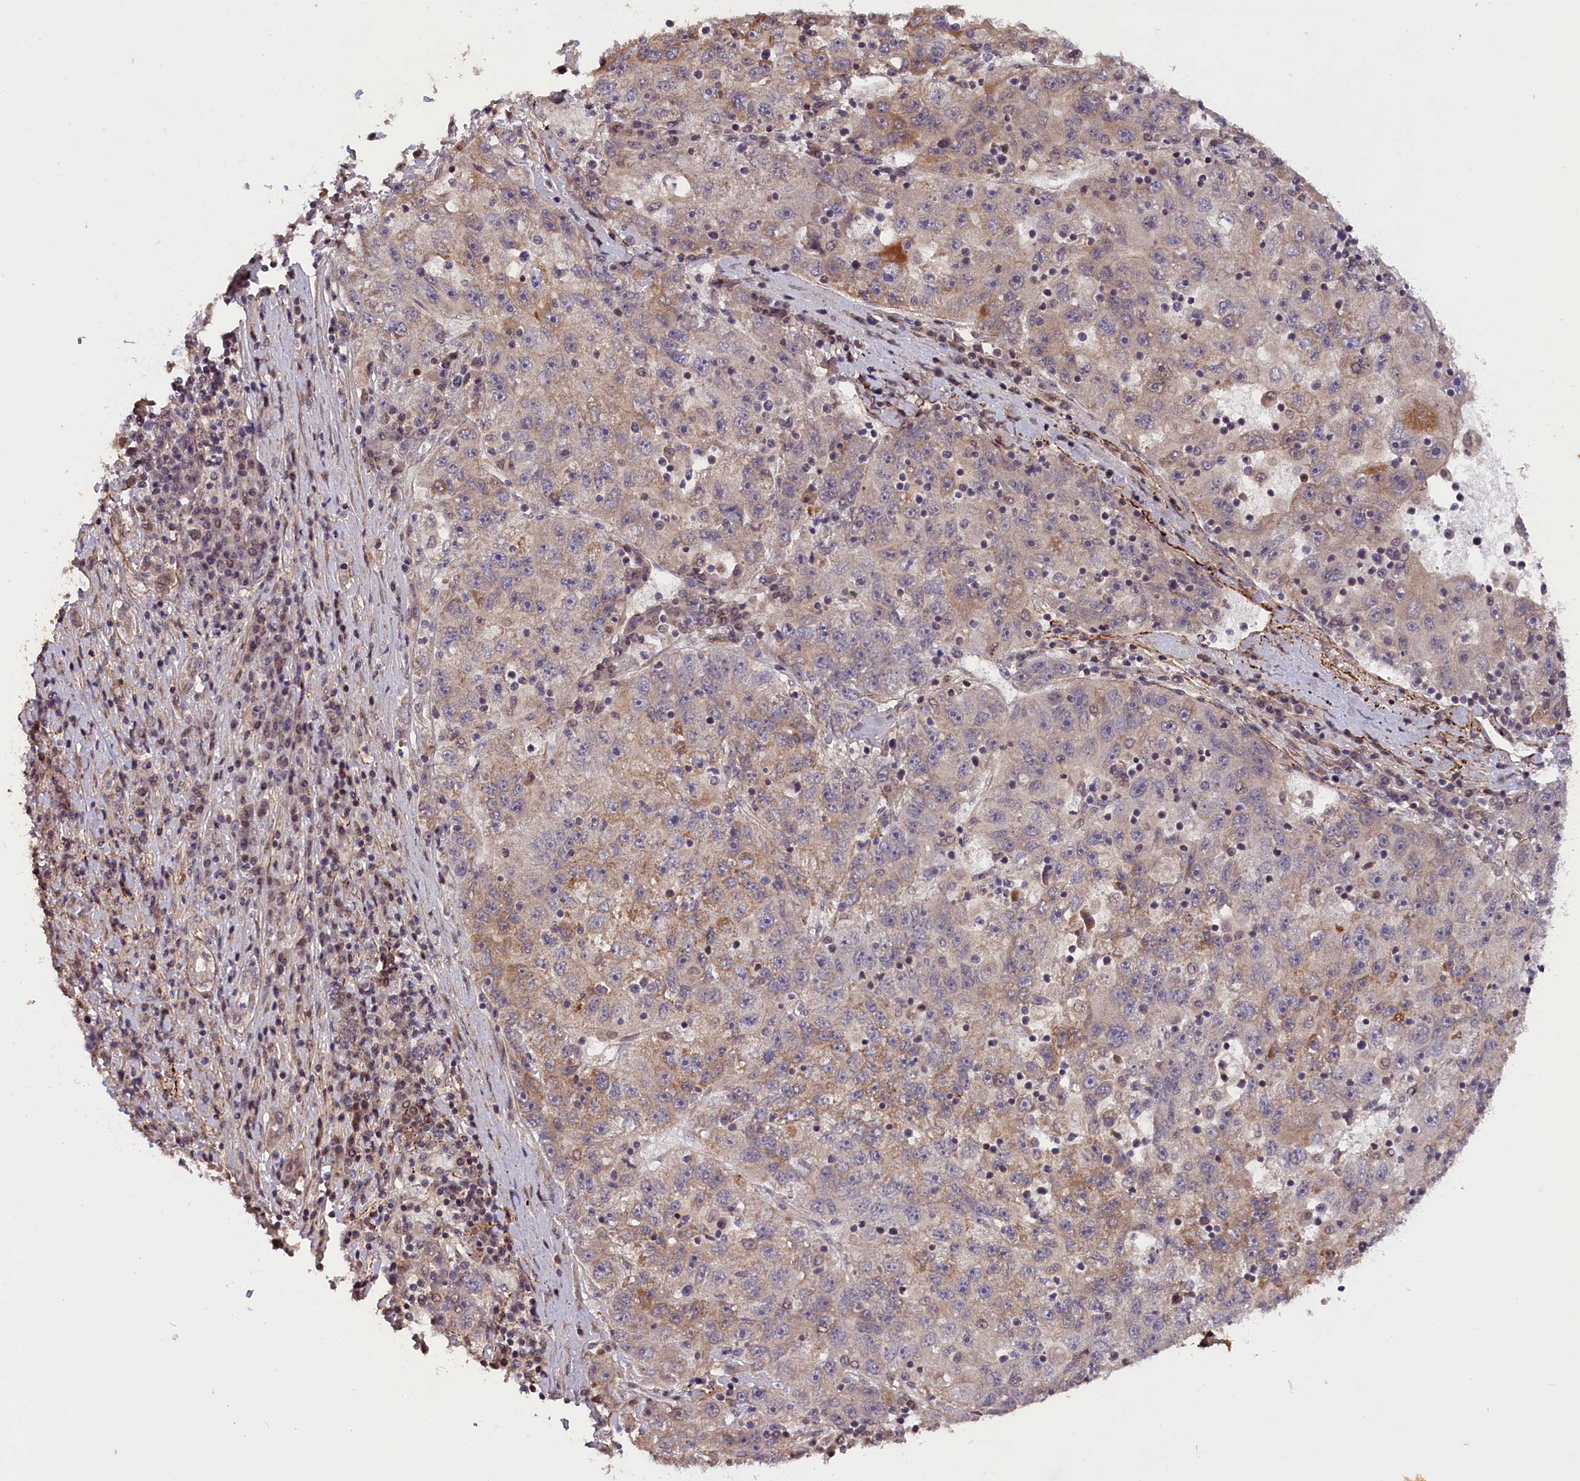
{"staining": {"intensity": "weak", "quantity": "<25%", "location": "cytoplasmic/membranous"}, "tissue": "liver cancer", "cell_type": "Tumor cells", "image_type": "cancer", "snomed": [{"axis": "morphology", "description": "Carcinoma, Hepatocellular, NOS"}, {"axis": "topography", "description": "Liver"}], "caption": "A high-resolution micrograph shows immunohistochemistry (IHC) staining of liver hepatocellular carcinoma, which demonstrates no significant positivity in tumor cells.", "gene": "ZNF480", "patient": {"sex": "male", "age": 49}}